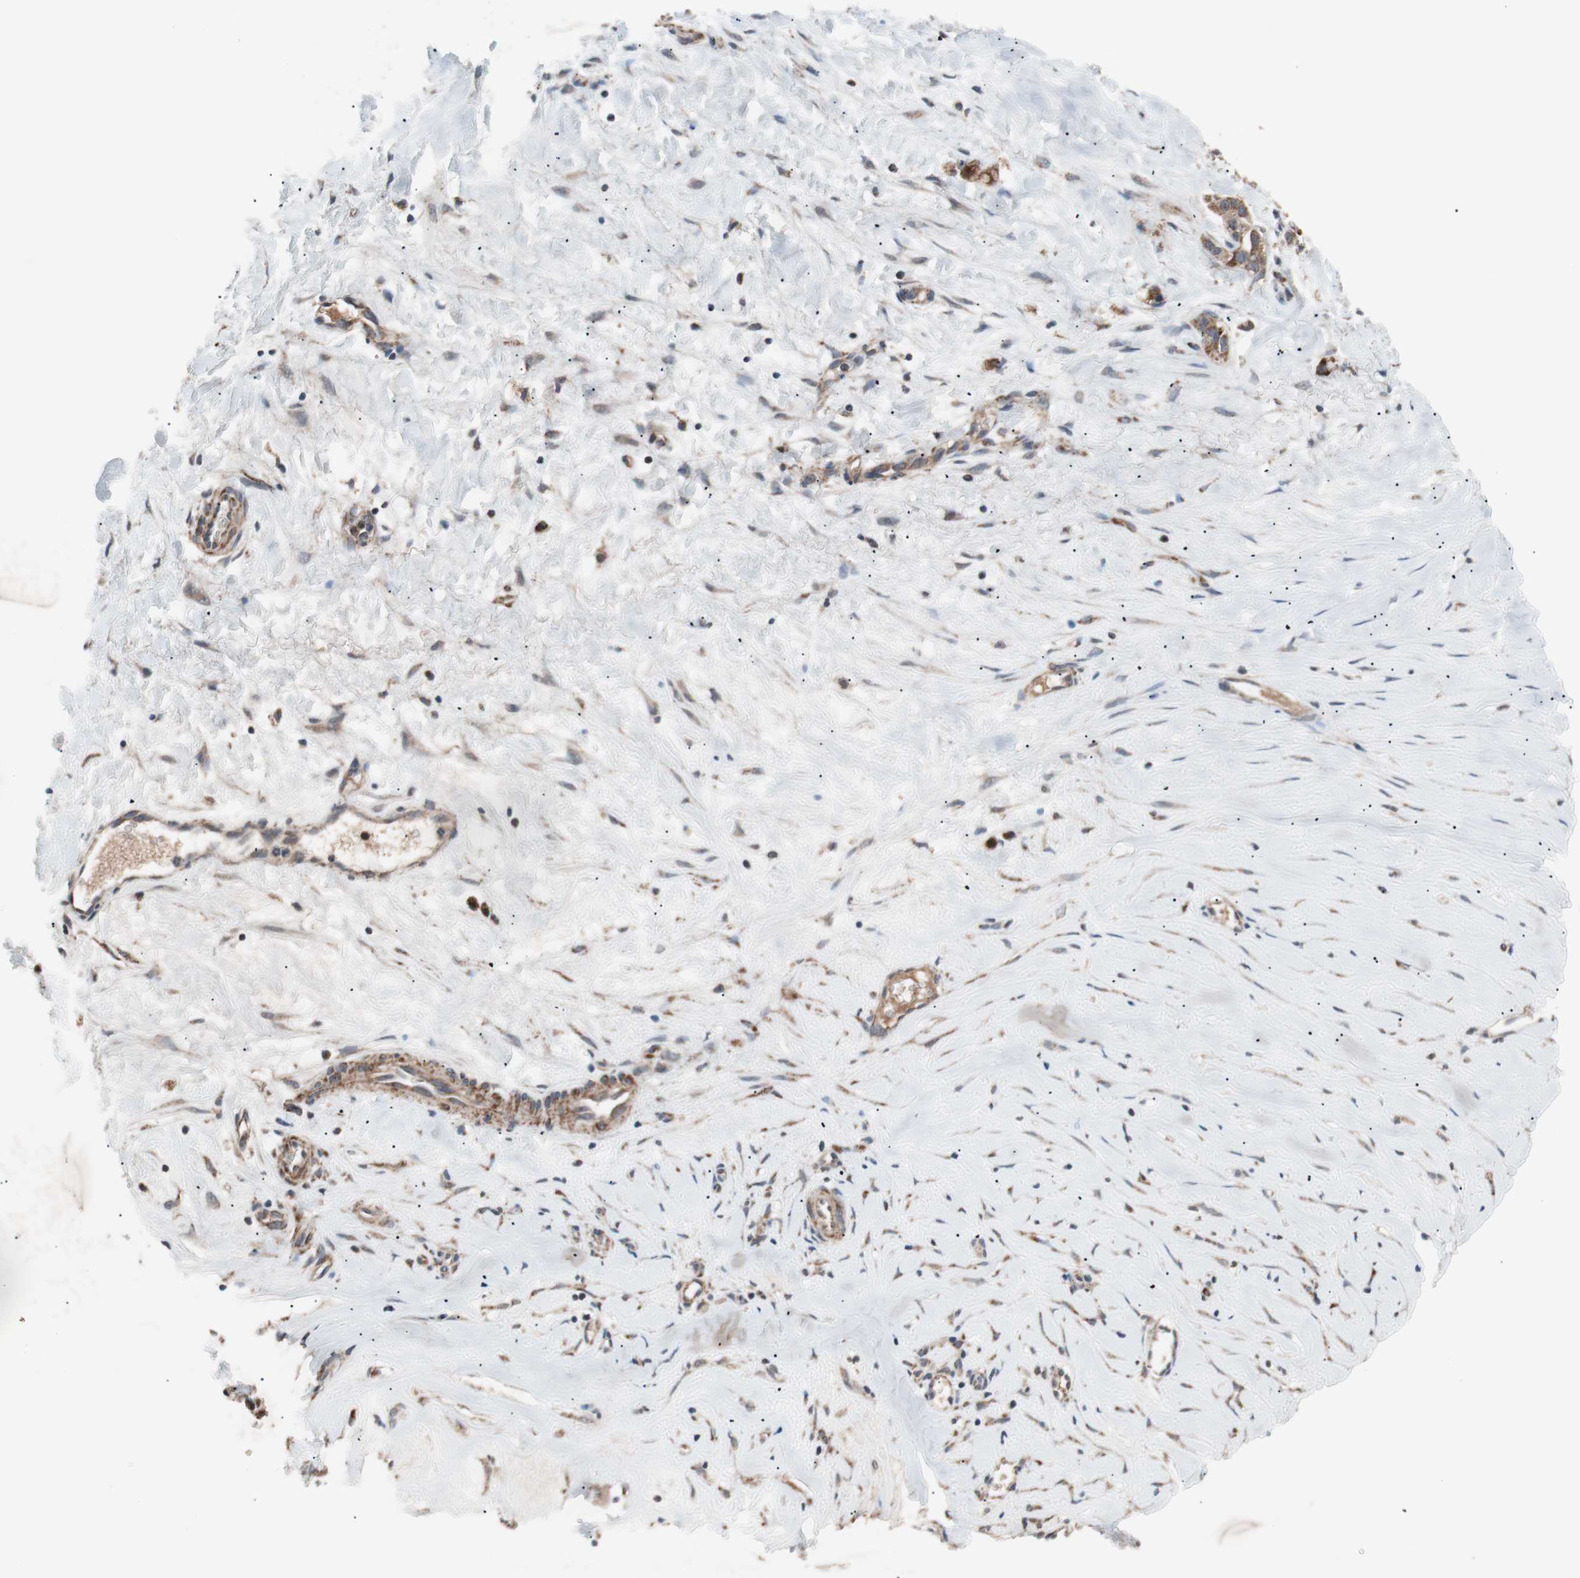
{"staining": {"intensity": "strong", "quantity": ">75%", "location": "cytoplasmic/membranous"}, "tissue": "liver cancer", "cell_type": "Tumor cells", "image_type": "cancer", "snomed": [{"axis": "morphology", "description": "Cholangiocarcinoma"}, {"axis": "topography", "description": "Liver"}], "caption": "This photomicrograph exhibits IHC staining of cholangiocarcinoma (liver), with high strong cytoplasmic/membranous staining in approximately >75% of tumor cells.", "gene": "PITRM1", "patient": {"sex": "female", "age": 65}}